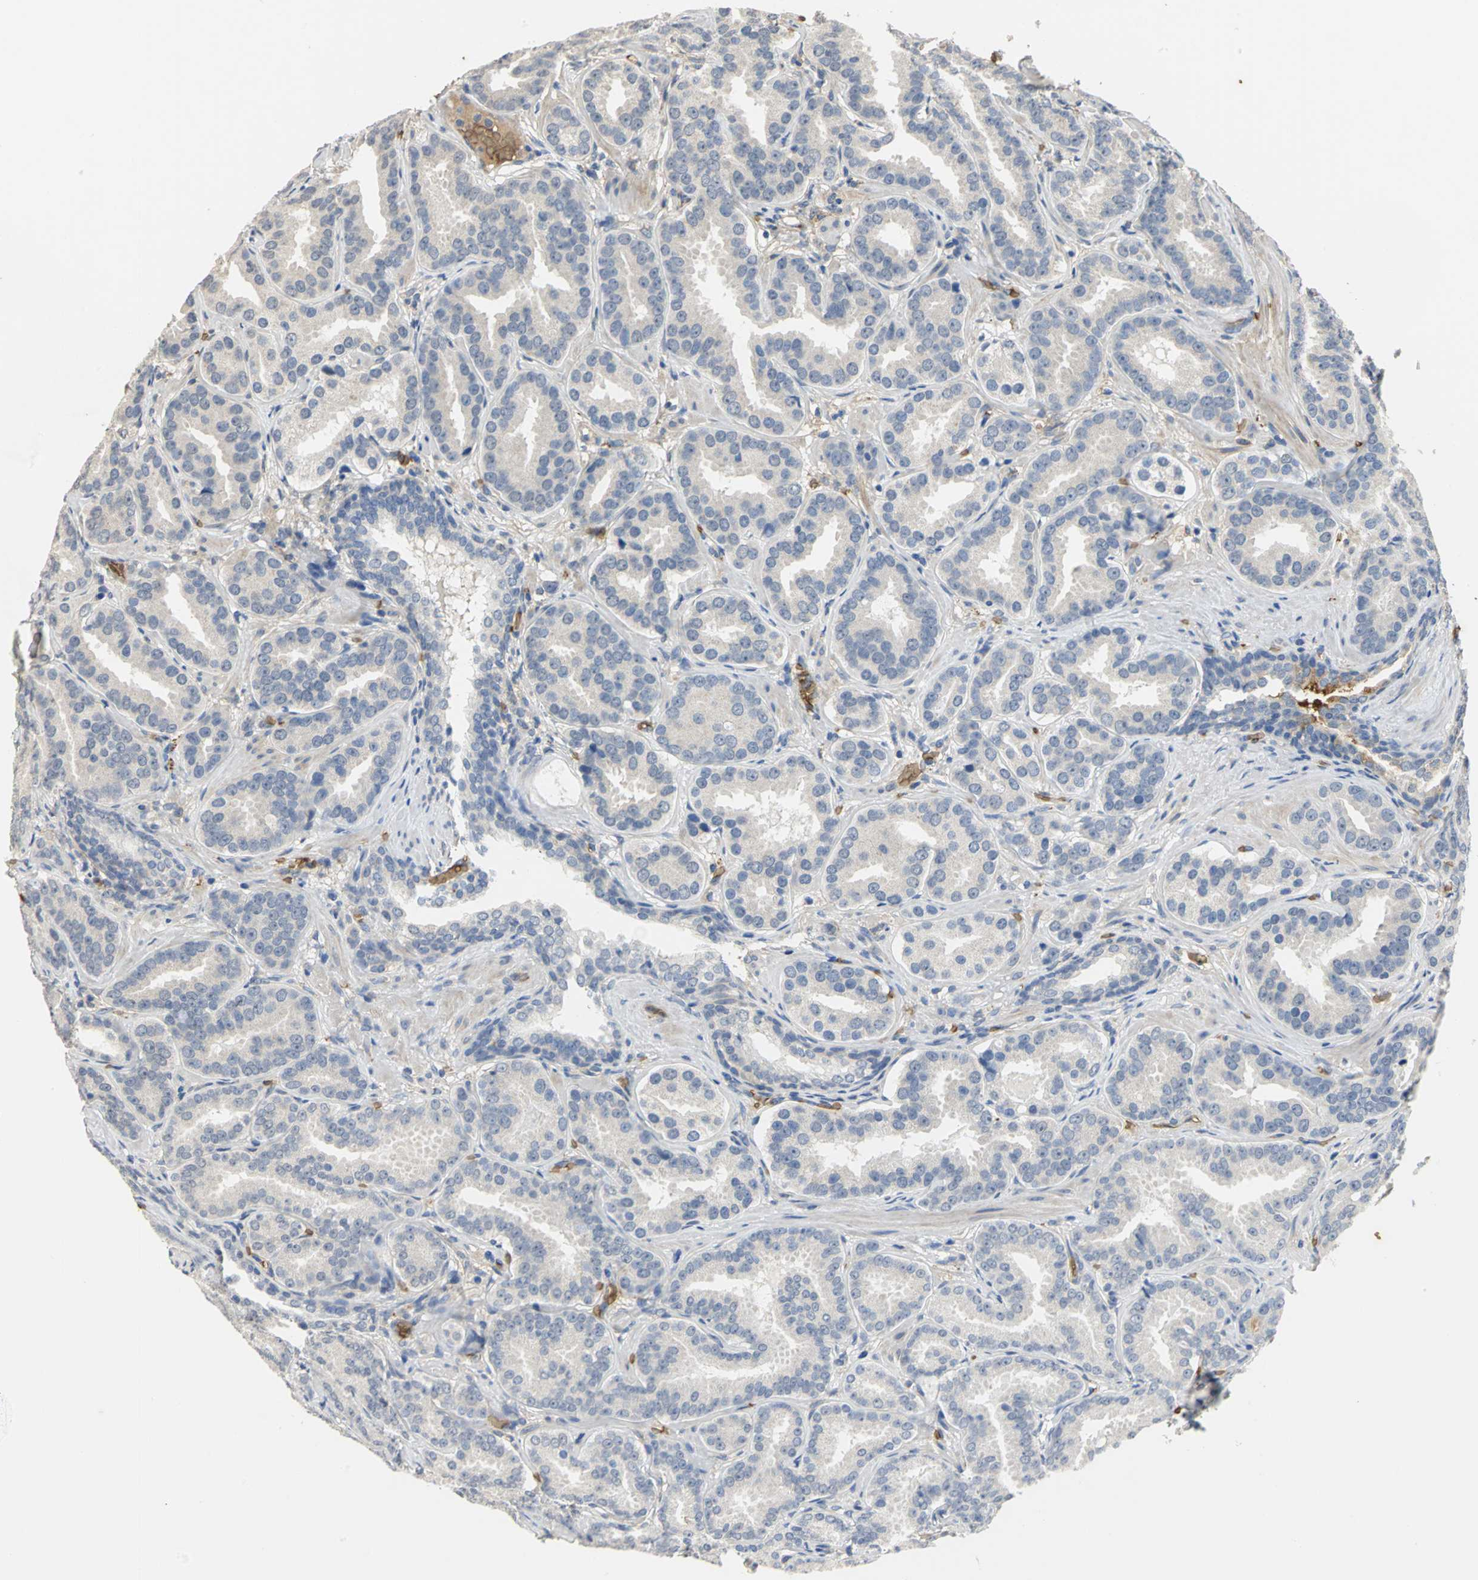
{"staining": {"intensity": "weak", "quantity": "<25%", "location": "cytoplasmic/membranous"}, "tissue": "prostate cancer", "cell_type": "Tumor cells", "image_type": "cancer", "snomed": [{"axis": "morphology", "description": "Adenocarcinoma, Low grade"}, {"axis": "topography", "description": "Prostate"}], "caption": "There is no significant staining in tumor cells of prostate cancer (adenocarcinoma (low-grade)).", "gene": "TREM1", "patient": {"sex": "male", "age": 59}}